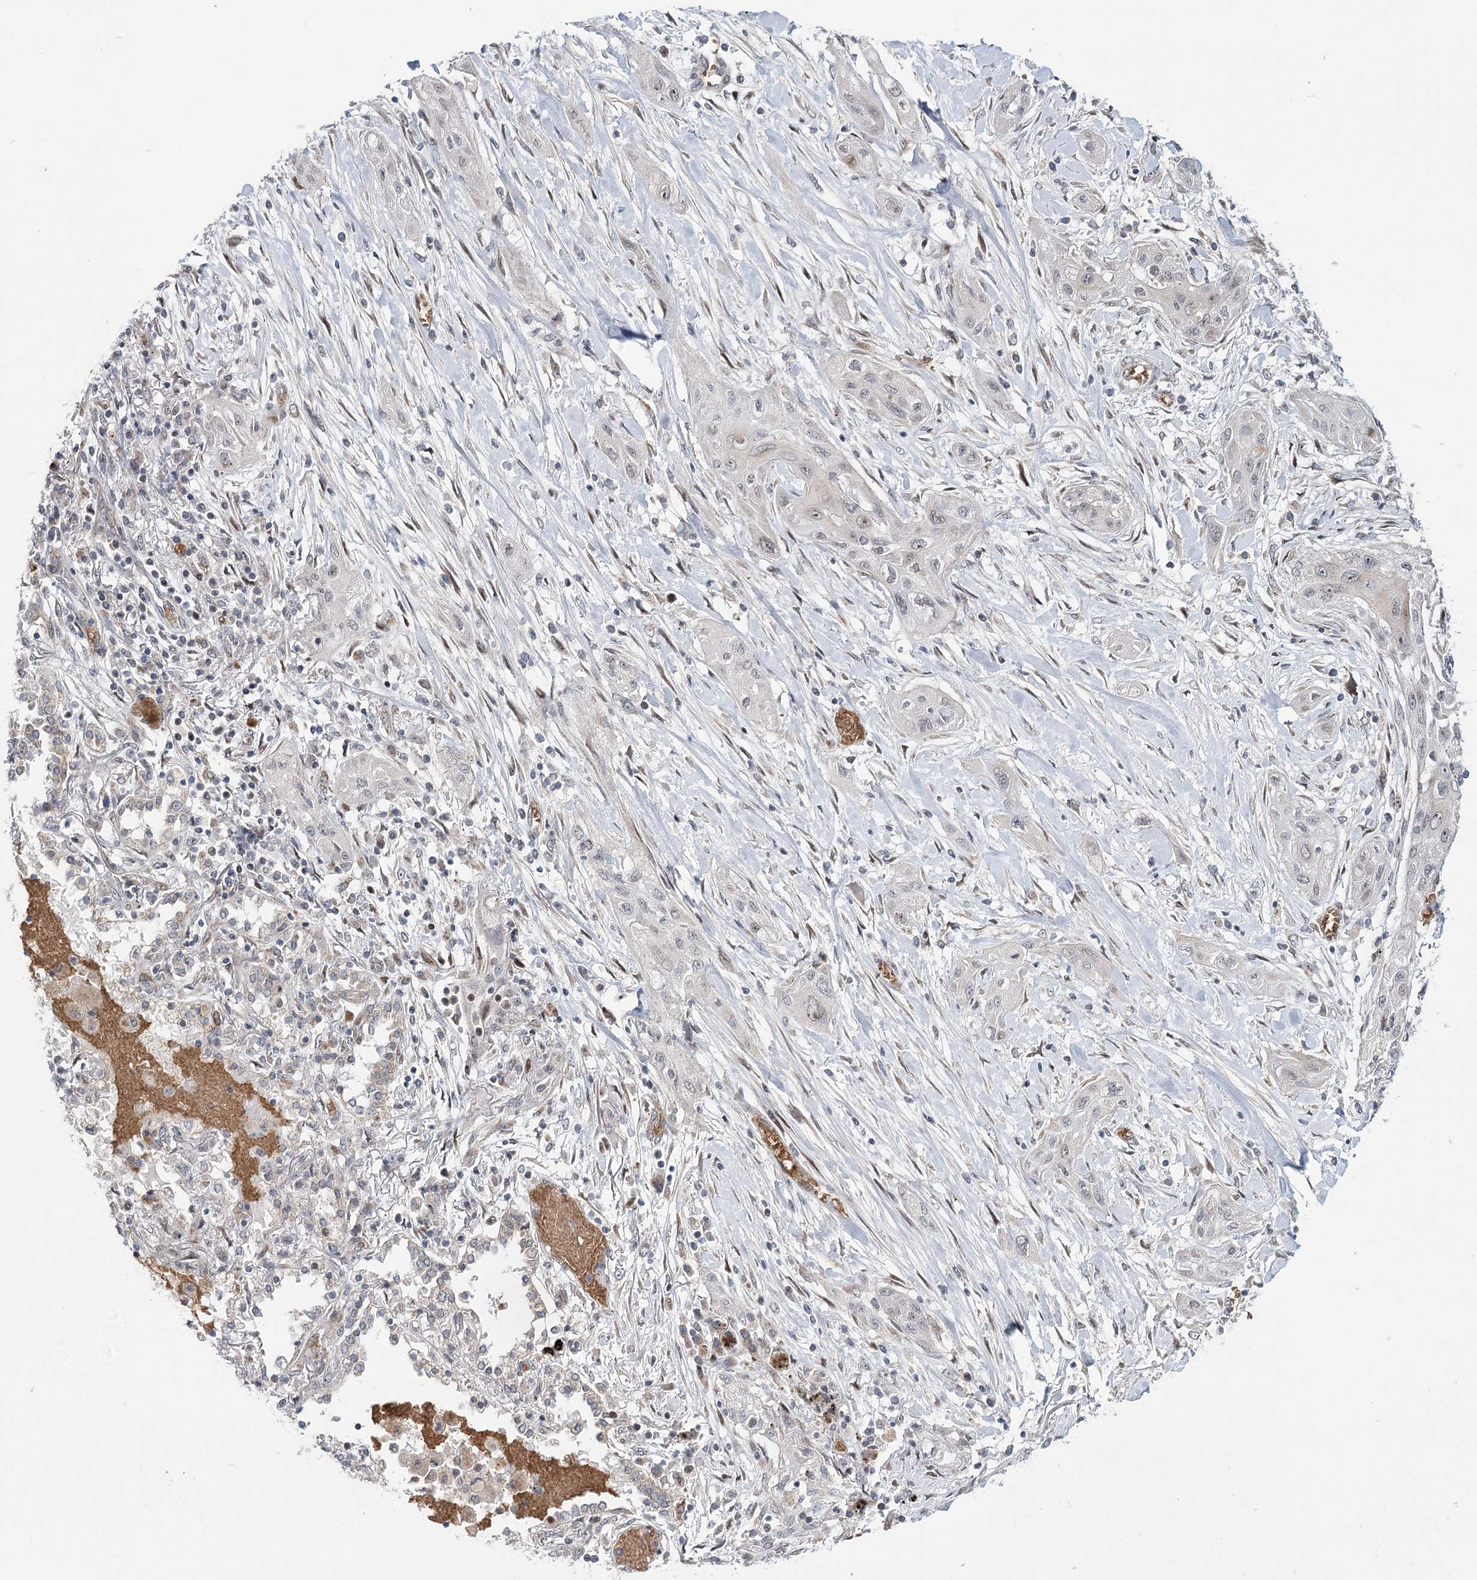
{"staining": {"intensity": "negative", "quantity": "none", "location": "none"}, "tissue": "lung cancer", "cell_type": "Tumor cells", "image_type": "cancer", "snomed": [{"axis": "morphology", "description": "Squamous cell carcinoma, NOS"}, {"axis": "topography", "description": "Lung"}], "caption": "Immunohistochemistry image of neoplastic tissue: squamous cell carcinoma (lung) stained with DAB (3,3'-diaminobenzidine) demonstrates no significant protein expression in tumor cells.", "gene": "NSMCE4A", "patient": {"sex": "female", "age": 47}}